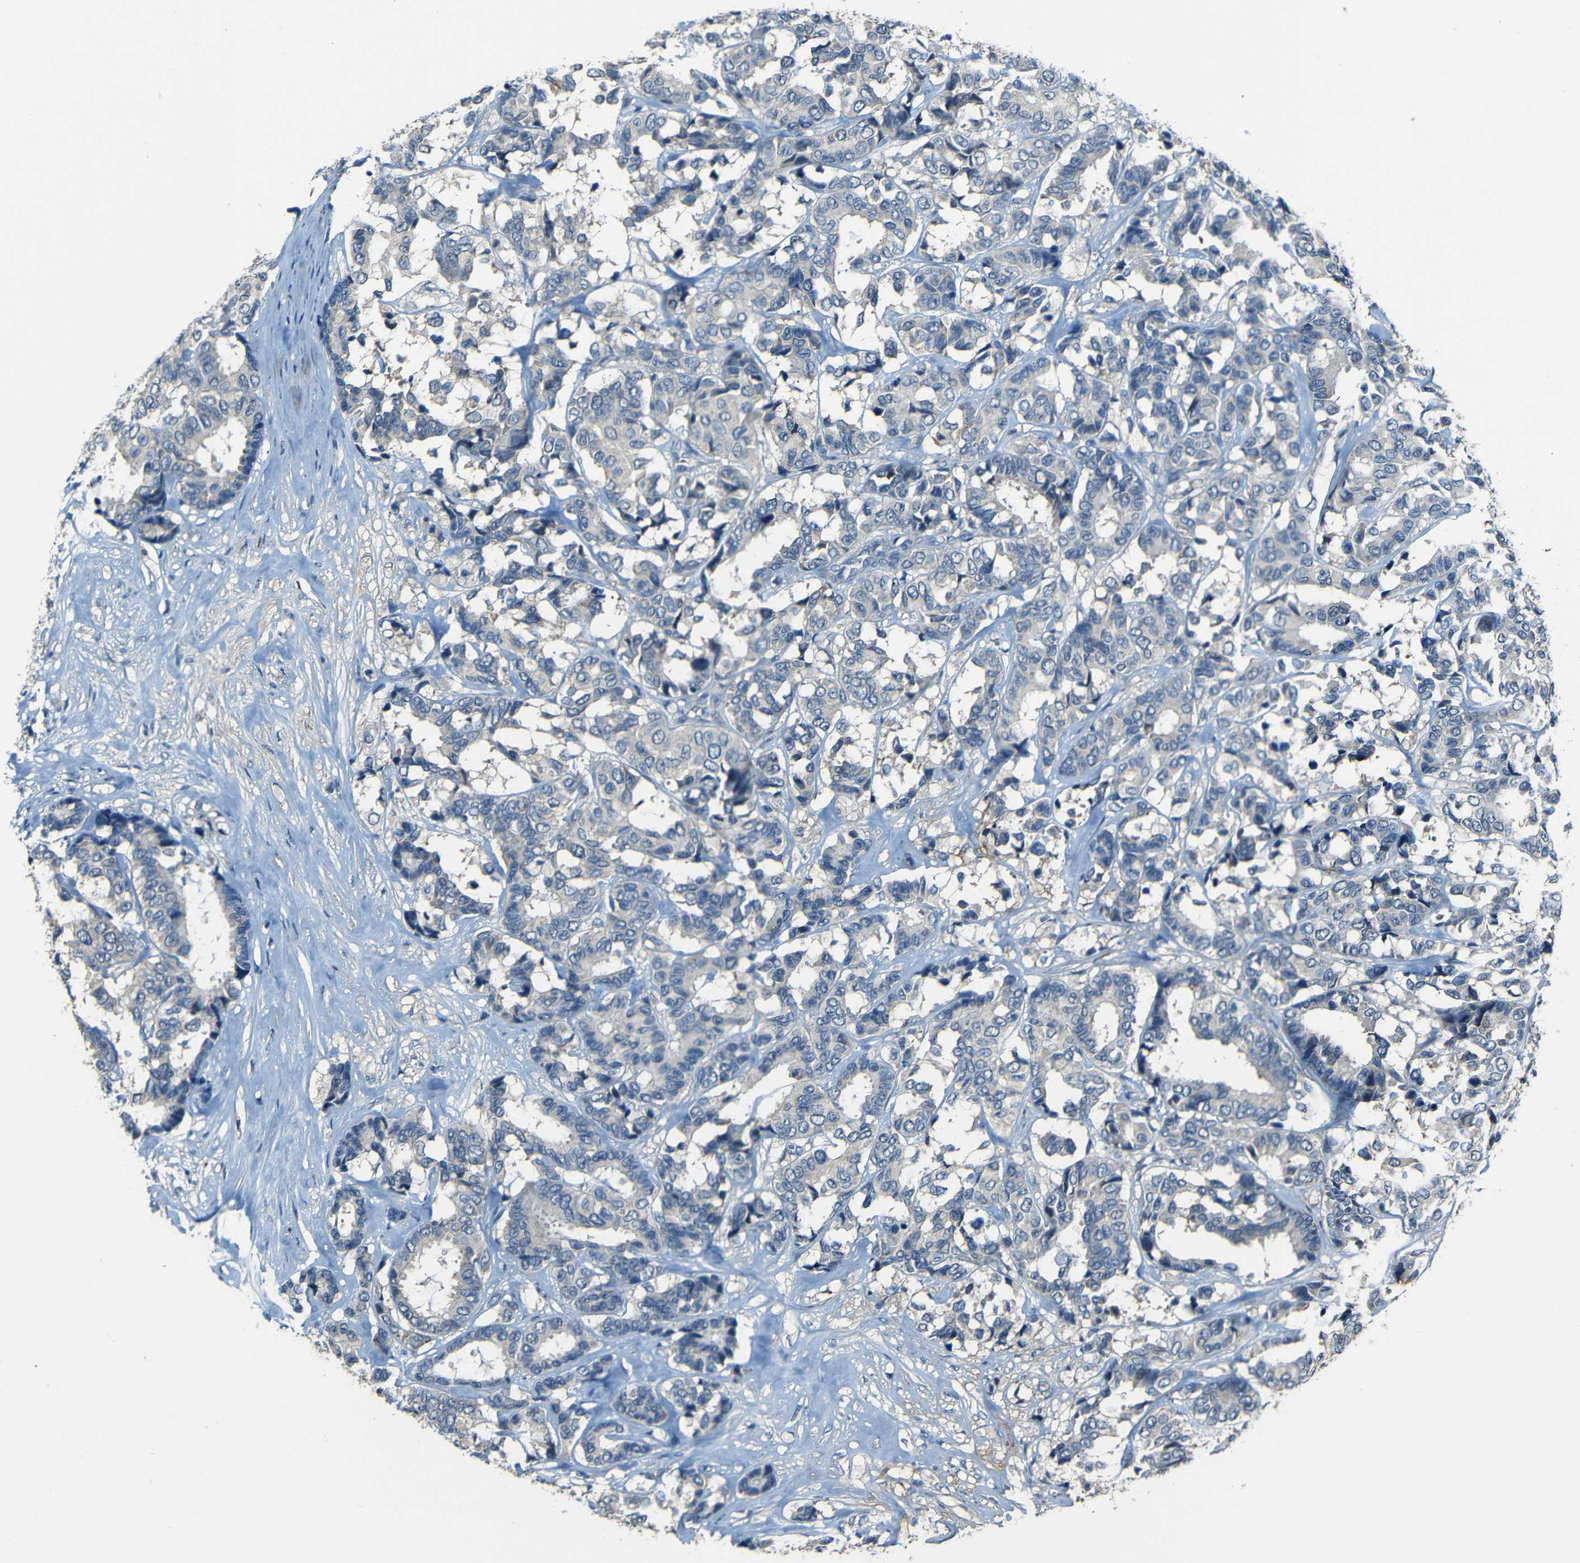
{"staining": {"intensity": "negative", "quantity": "none", "location": "none"}, "tissue": "breast cancer", "cell_type": "Tumor cells", "image_type": "cancer", "snomed": [{"axis": "morphology", "description": "Duct carcinoma"}, {"axis": "topography", "description": "Breast"}], "caption": "The micrograph exhibits no significant expression in tumor cells of breast cancer.", "gene": "SLA", "patient": {"sex": "female", "age": 87}}